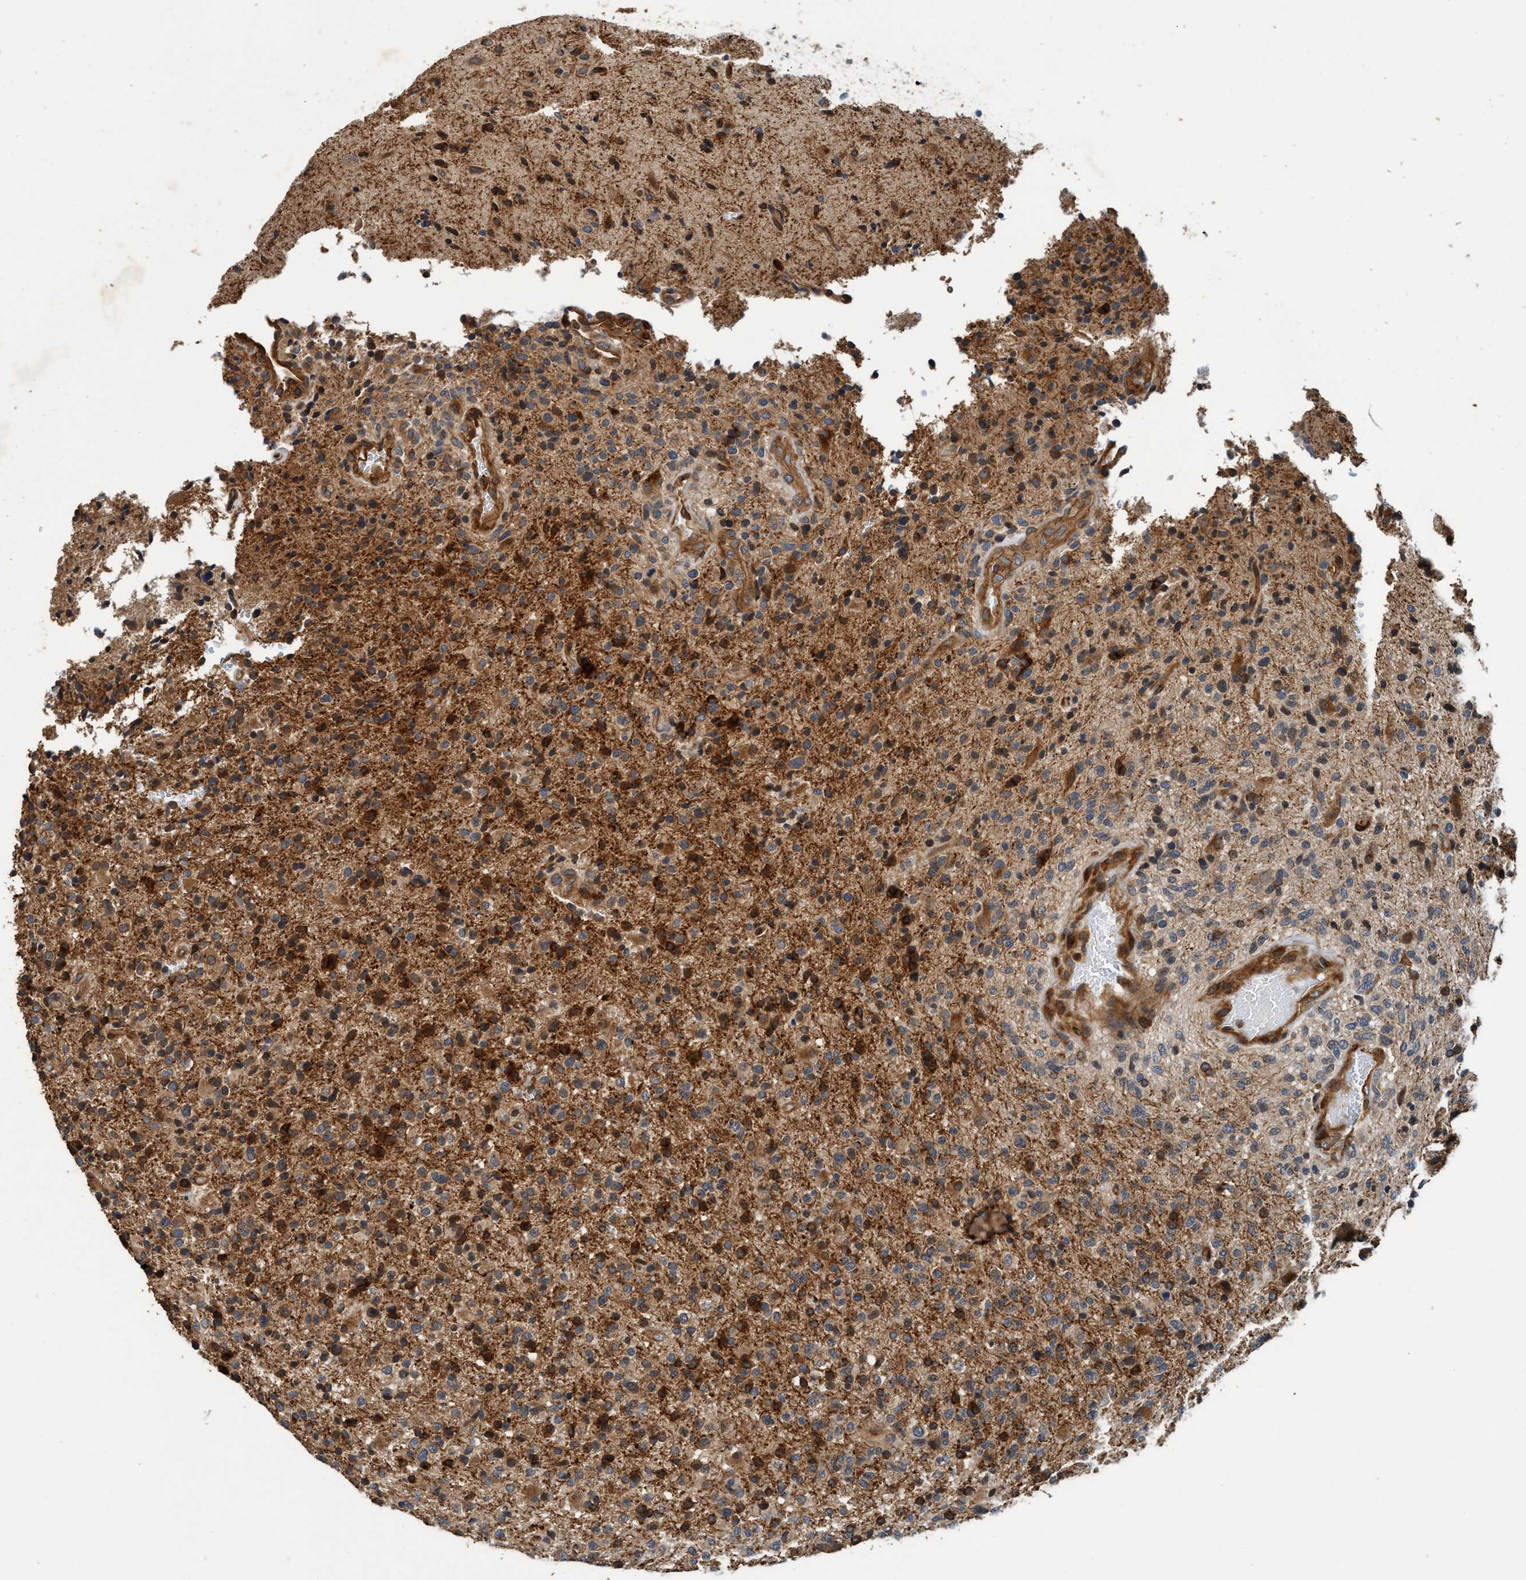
{"staining": {"intensity": "strong", "quantity": "25%-75%", "location": "cytoplasmic/membranous"}, "tissue": "glioma", "cell_type": "Tumor cells", "image_type": "cancer", "snomed": [{"axis": "morphology", "description": "Glioma, malignant, High grade"}, {"axis": "topography", "description": "Brain"}], "caption": "Immunohistochemical staining of glioma shows strong cytoplasmic/membranous protein positivity in about 25%-75% of tumor cells. The staining was performed using DAB to visualize the protein expression in brown, while the nuclei were stained in blue with hematoxylin (Magnification: 20x).", "gene": "MACC1", "patient": {"sex": "male", "age": 72}}